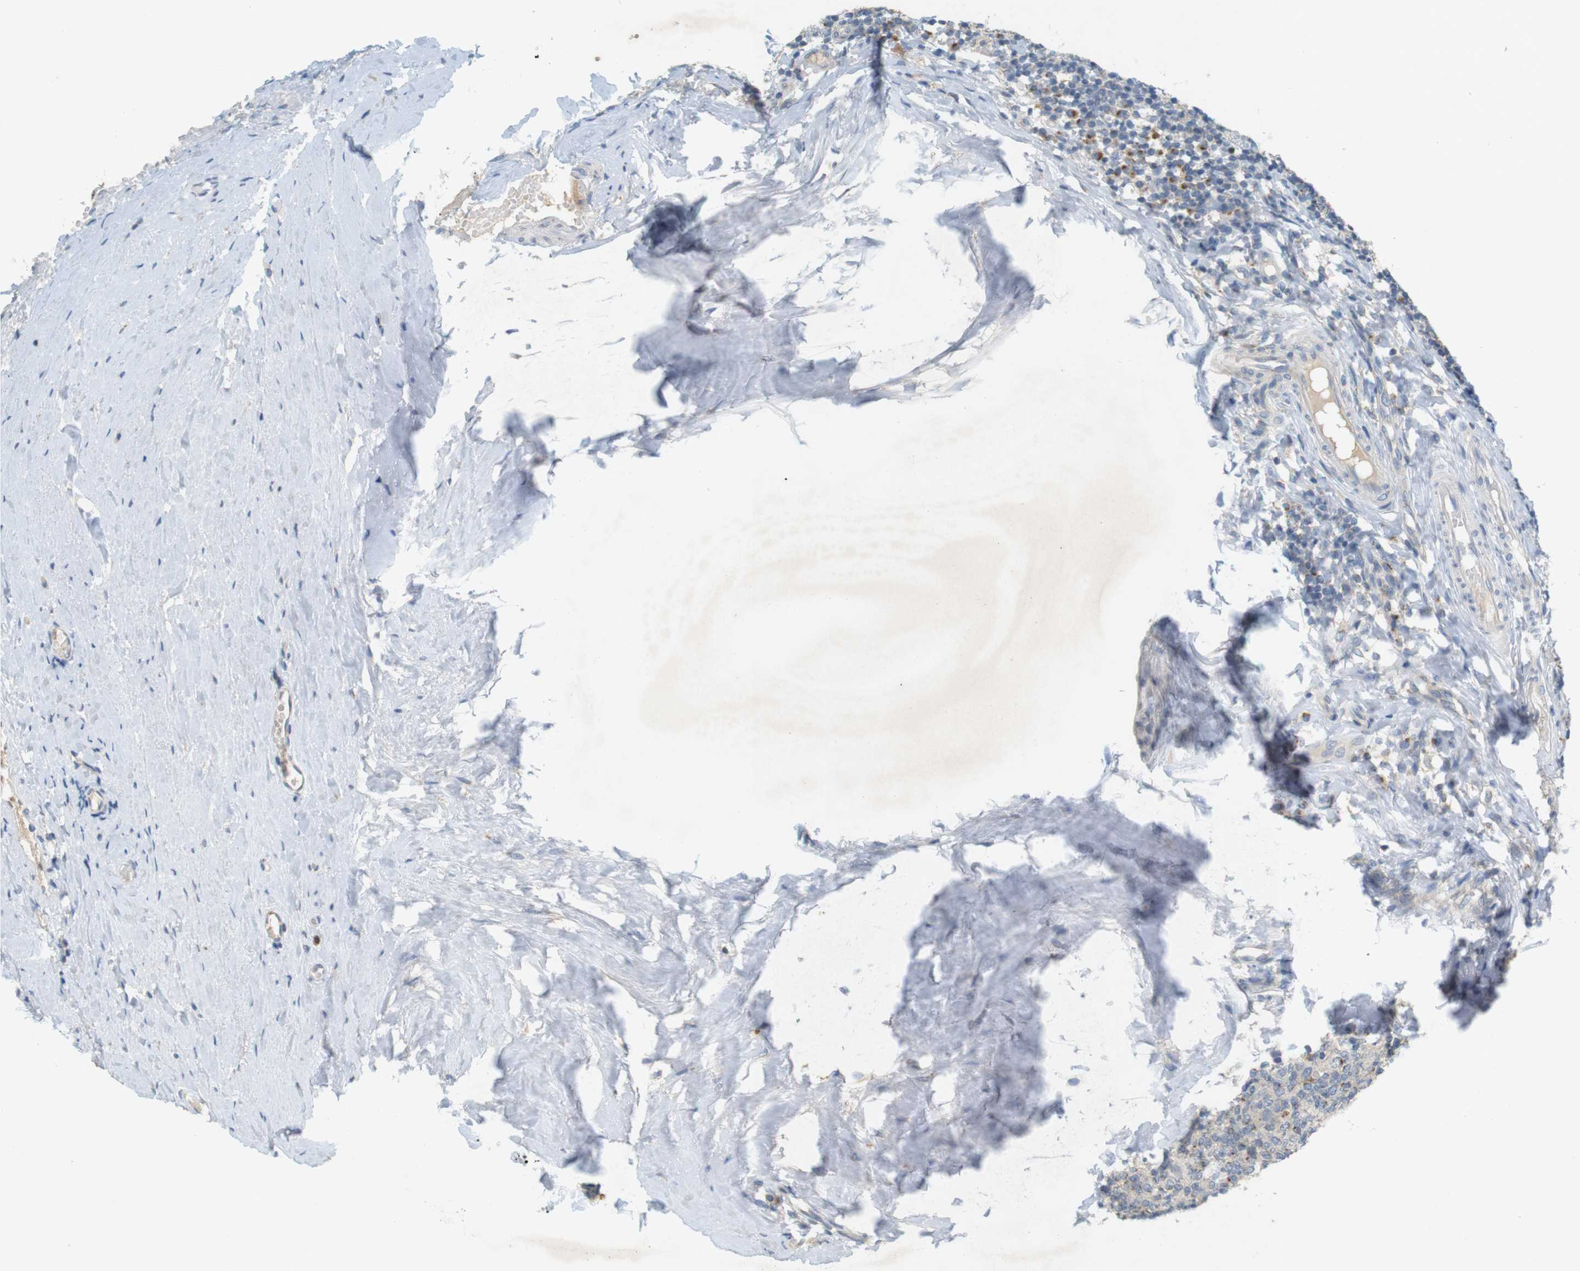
{"staining": {"intensity": "weak", "quantity": "25%-75%", "location": "cytoplasmic/membranous"}, "tissue": "tonsil", "cell_type": "Germinal center cells", "image_type": "normal", "snomed": [{"axis": "morphology", "description": "Normal tissue, NOS"}, {"axis": "topography", "description": "Tonsil"}], "caption": "The immunohistochemical stain highlights weak cytoplasmic/membranous positivity in germinal center cells of benign tonsil.", "gene": "YIPF3", "patient": {"sex": "female", "age": 19}}